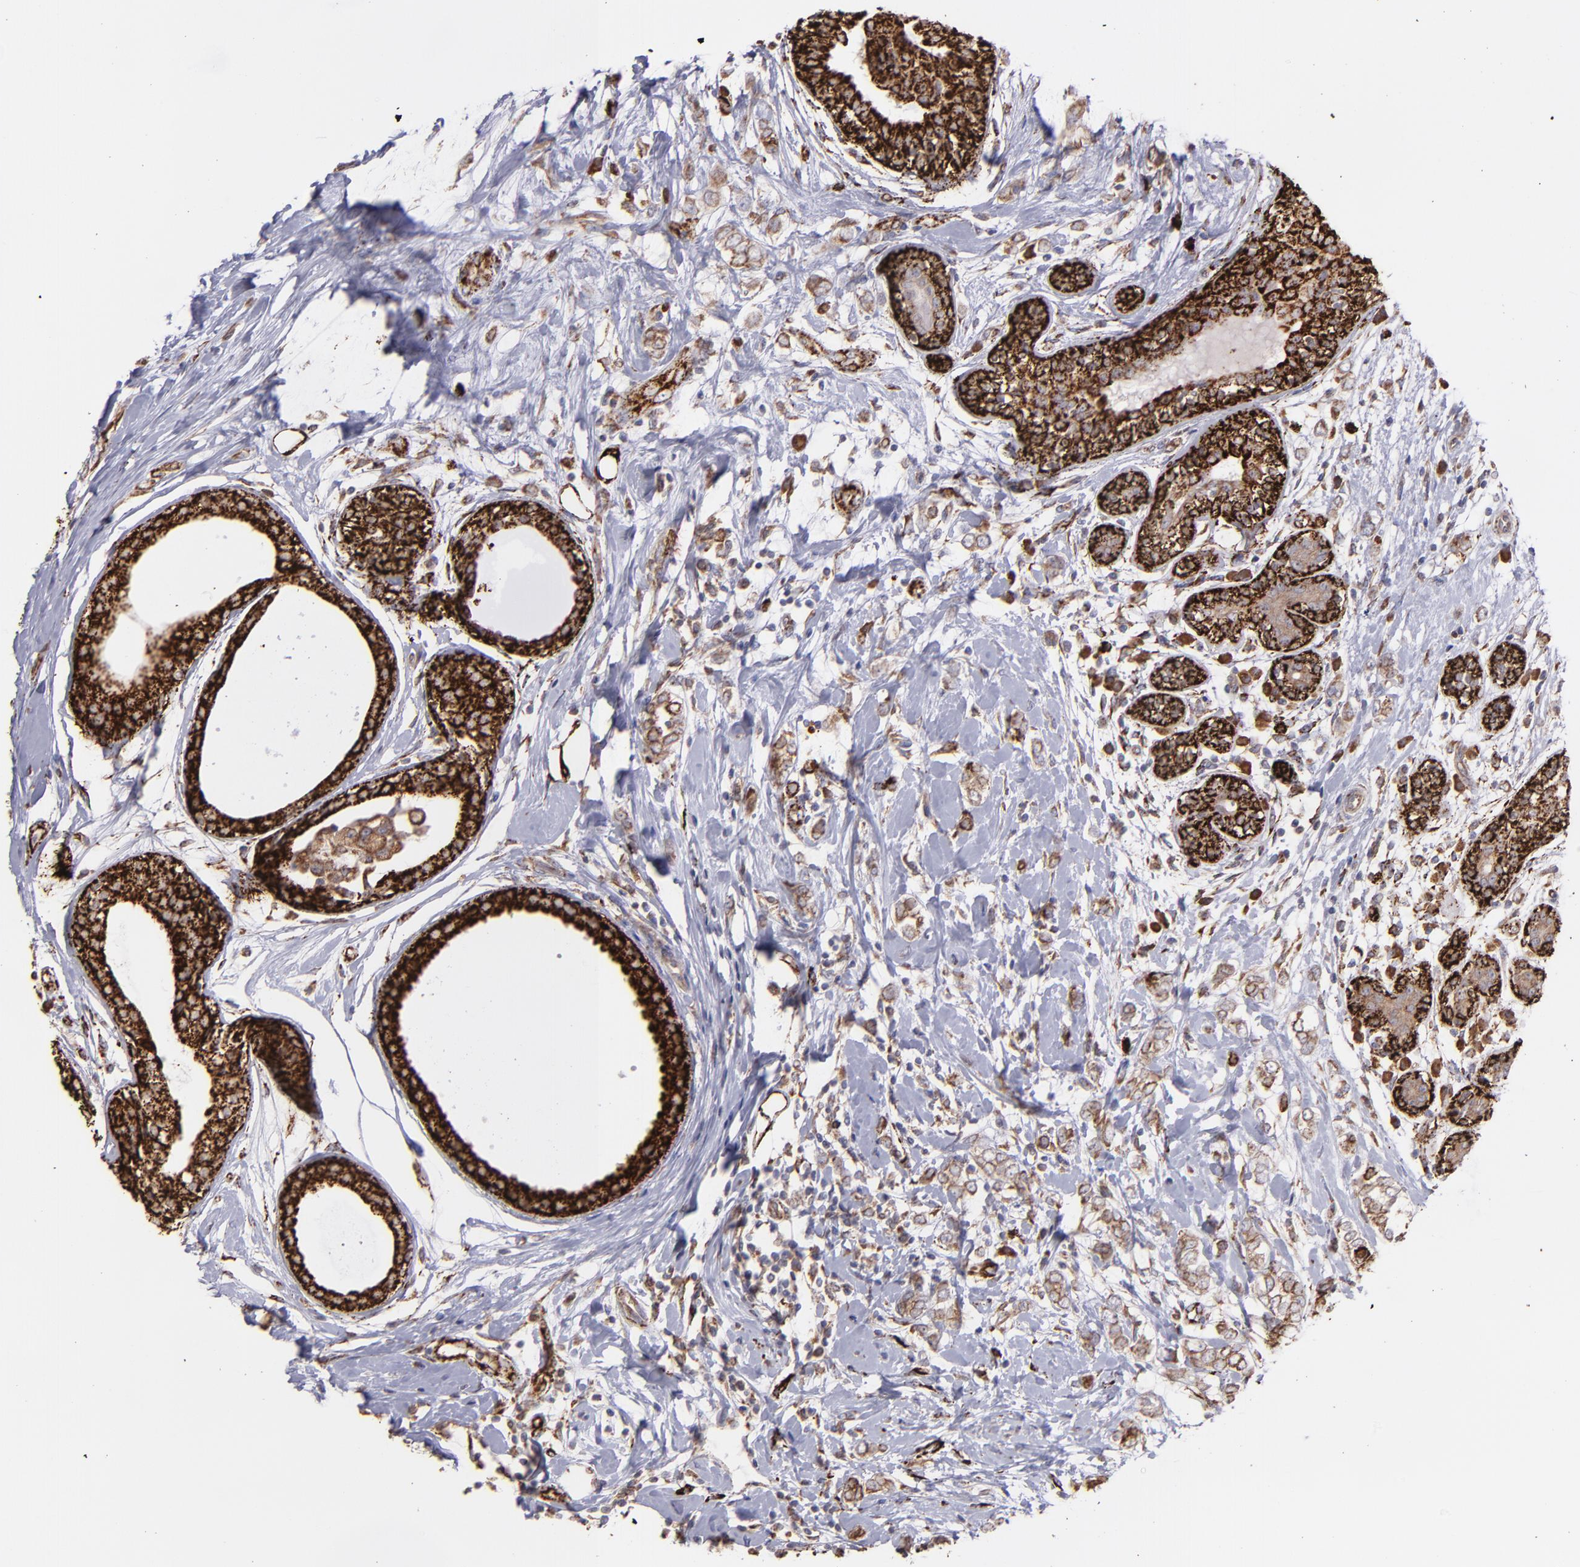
{"staining": {"intensity": "strong", "quantity": ">75%", "location": "cytoplasmic/membranous"}, "tissue": "breast cancer", "cell_type": "Tumor cells", "image_type": "cancer", "snomed": [{"axis": "morphology", "description": "Normal tissue, NOS"}, {"axis": "morphology", "description": "Lobular carcinoma"}, {"axis": "topography", "description": "Breast"}], "caption": "This is a histology image of IHC staining of breast cancer (lobular carcinoma), which shows strong expression in the cytoplasmic/membranous of tumor cells.", "gene": "MAOB", "patient": {"sex": "female", "age": 47}}